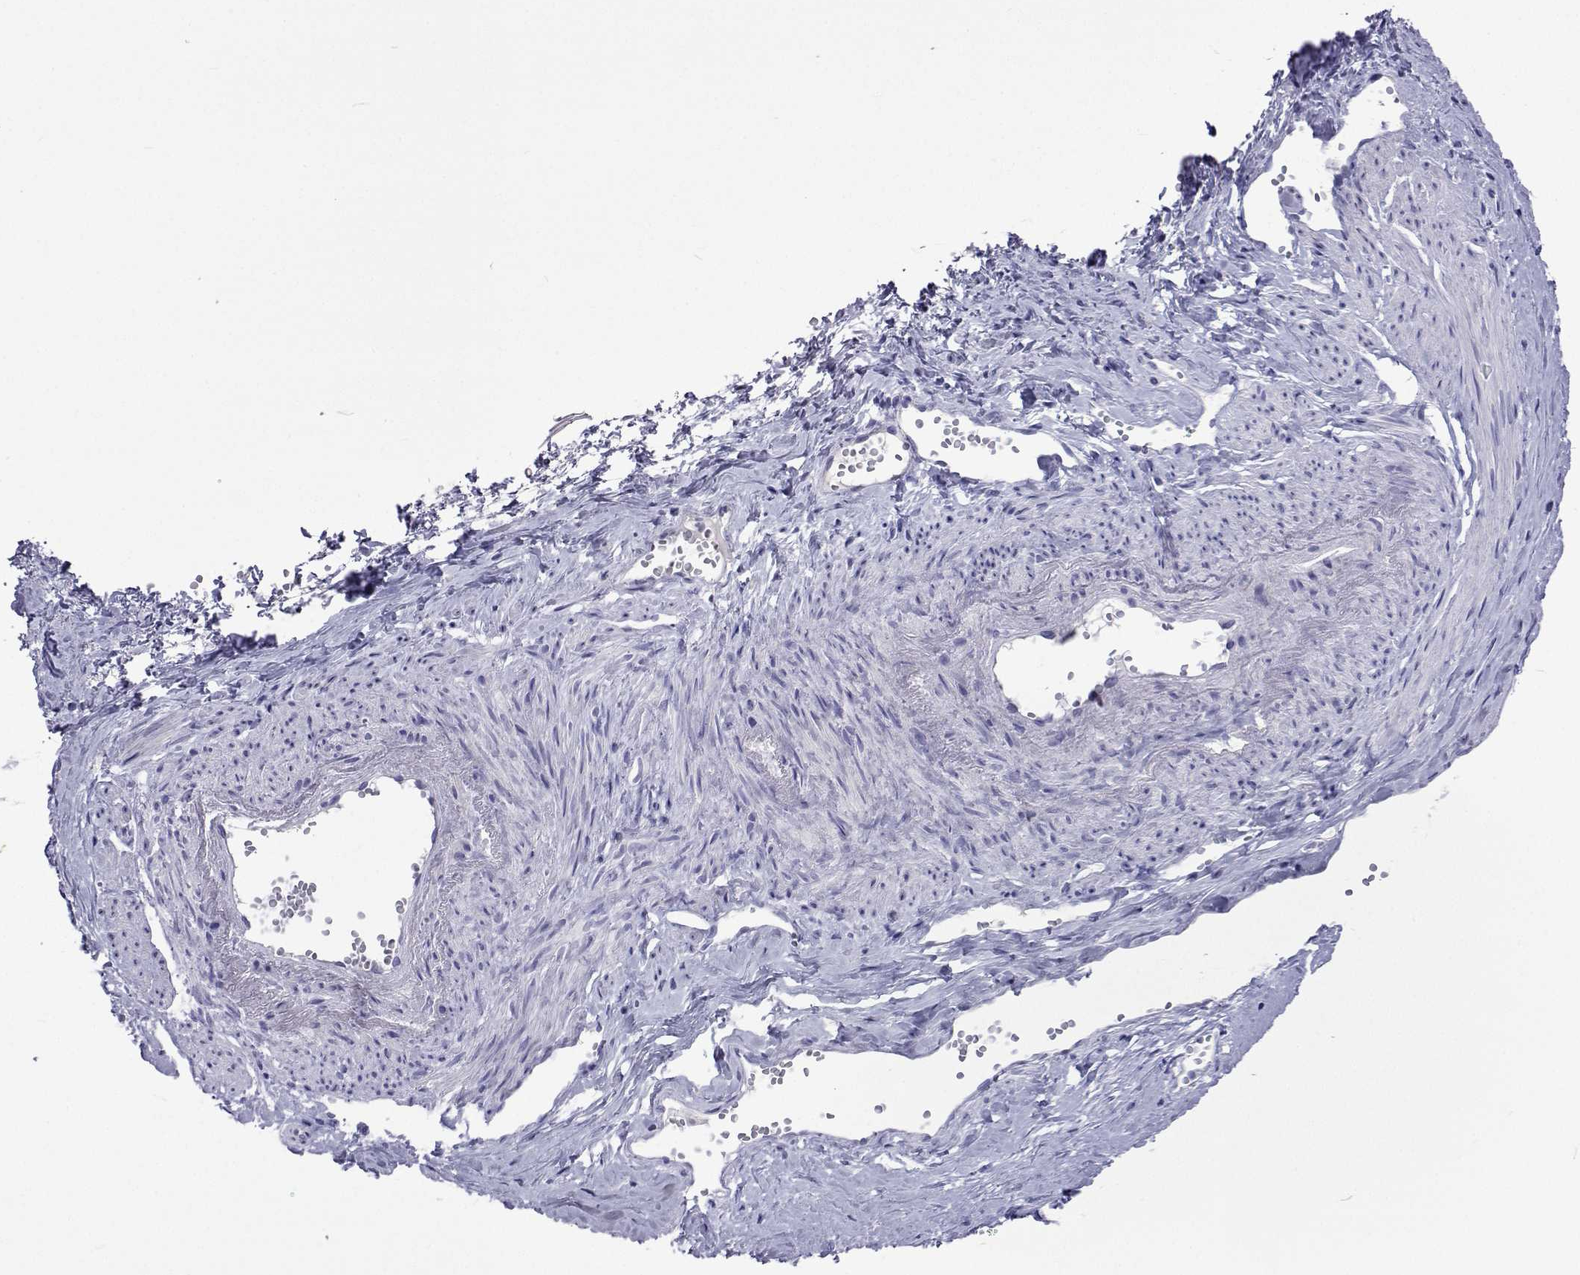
{"staining": {"intensity": "negative", "quantity": "none", "location": "none"}, "tissue": "vagina", "cell_type": "Squamous epithelial cells", "image_type": "normal", "snomed": [{"axis": "morphology", "description": "Normal tissue, NOS"}, {"axis": "topography", "description": "Vagina"}], "caption": "Immunohistochemistry photomicrograph of unremarkable vagina: vagina stained with DAB (3,3'-diaminobenzidine) reveals no significant protein expression in squamous epithelial cells.", "gene": "UMODL1", "patient": {"sex": "female", "age": 38}}